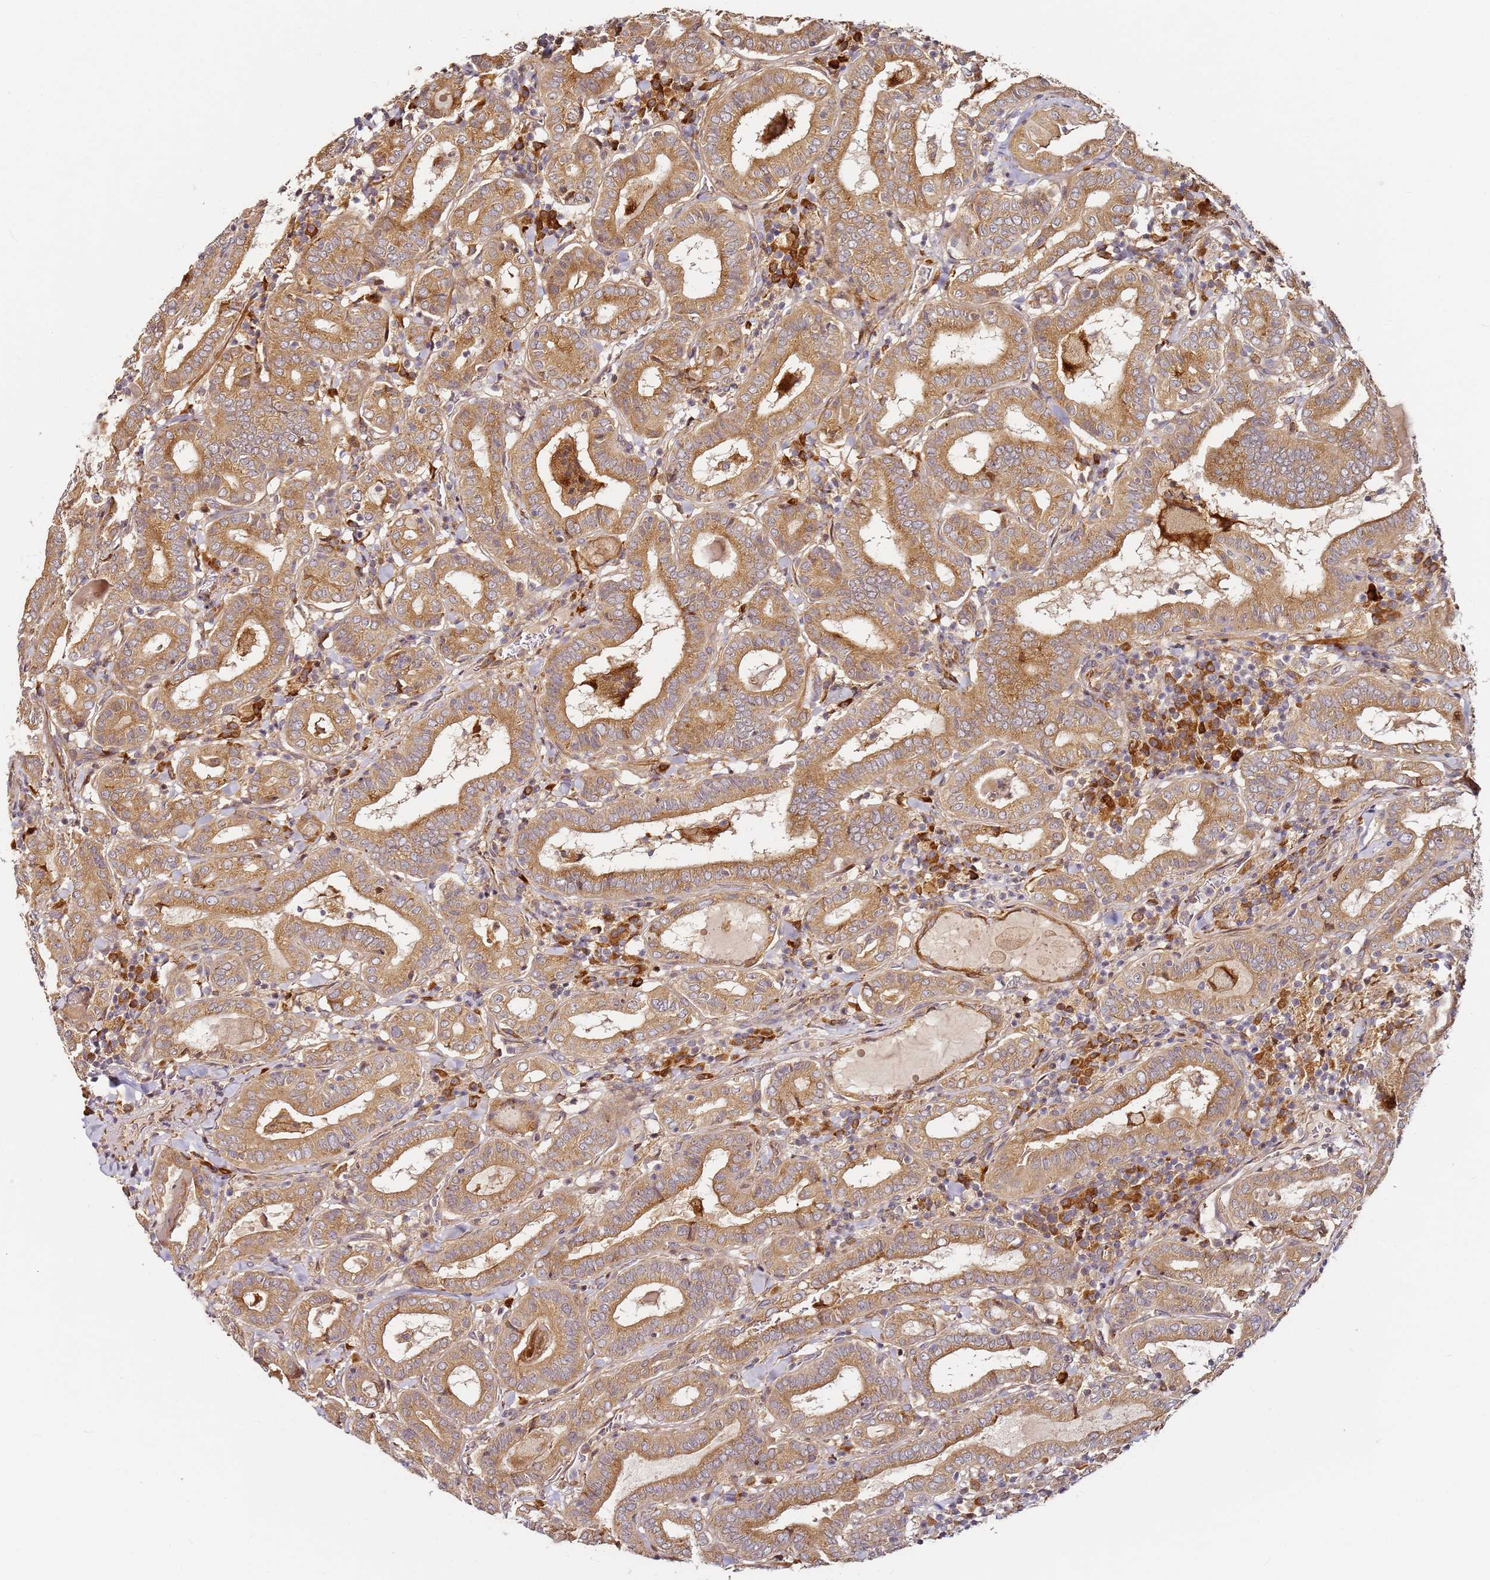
{"staining": {"intensity": "moderate", "quantity": ">75%", "location": "cytoplasmic/membranous"}, "tissue": "thyroid cancer", "cell_type": "Tumor cells", "image_type": "cancer", "snomed": [{"axis": "morphology", "description": "Papillary adenocarcinoma, NOS"}, {"axis": "topography", "description": "Thyroid gland"}], "caption": "Tumor cells show medium levels of moderate cytoplasmic/membranous staining in about >75% of cells in human thyroid cancer. The protein is shown in brown color, while the nuclei are stained blue.", "gene": "RPS3A", "patient": {"sex": "female", "age": 72}}